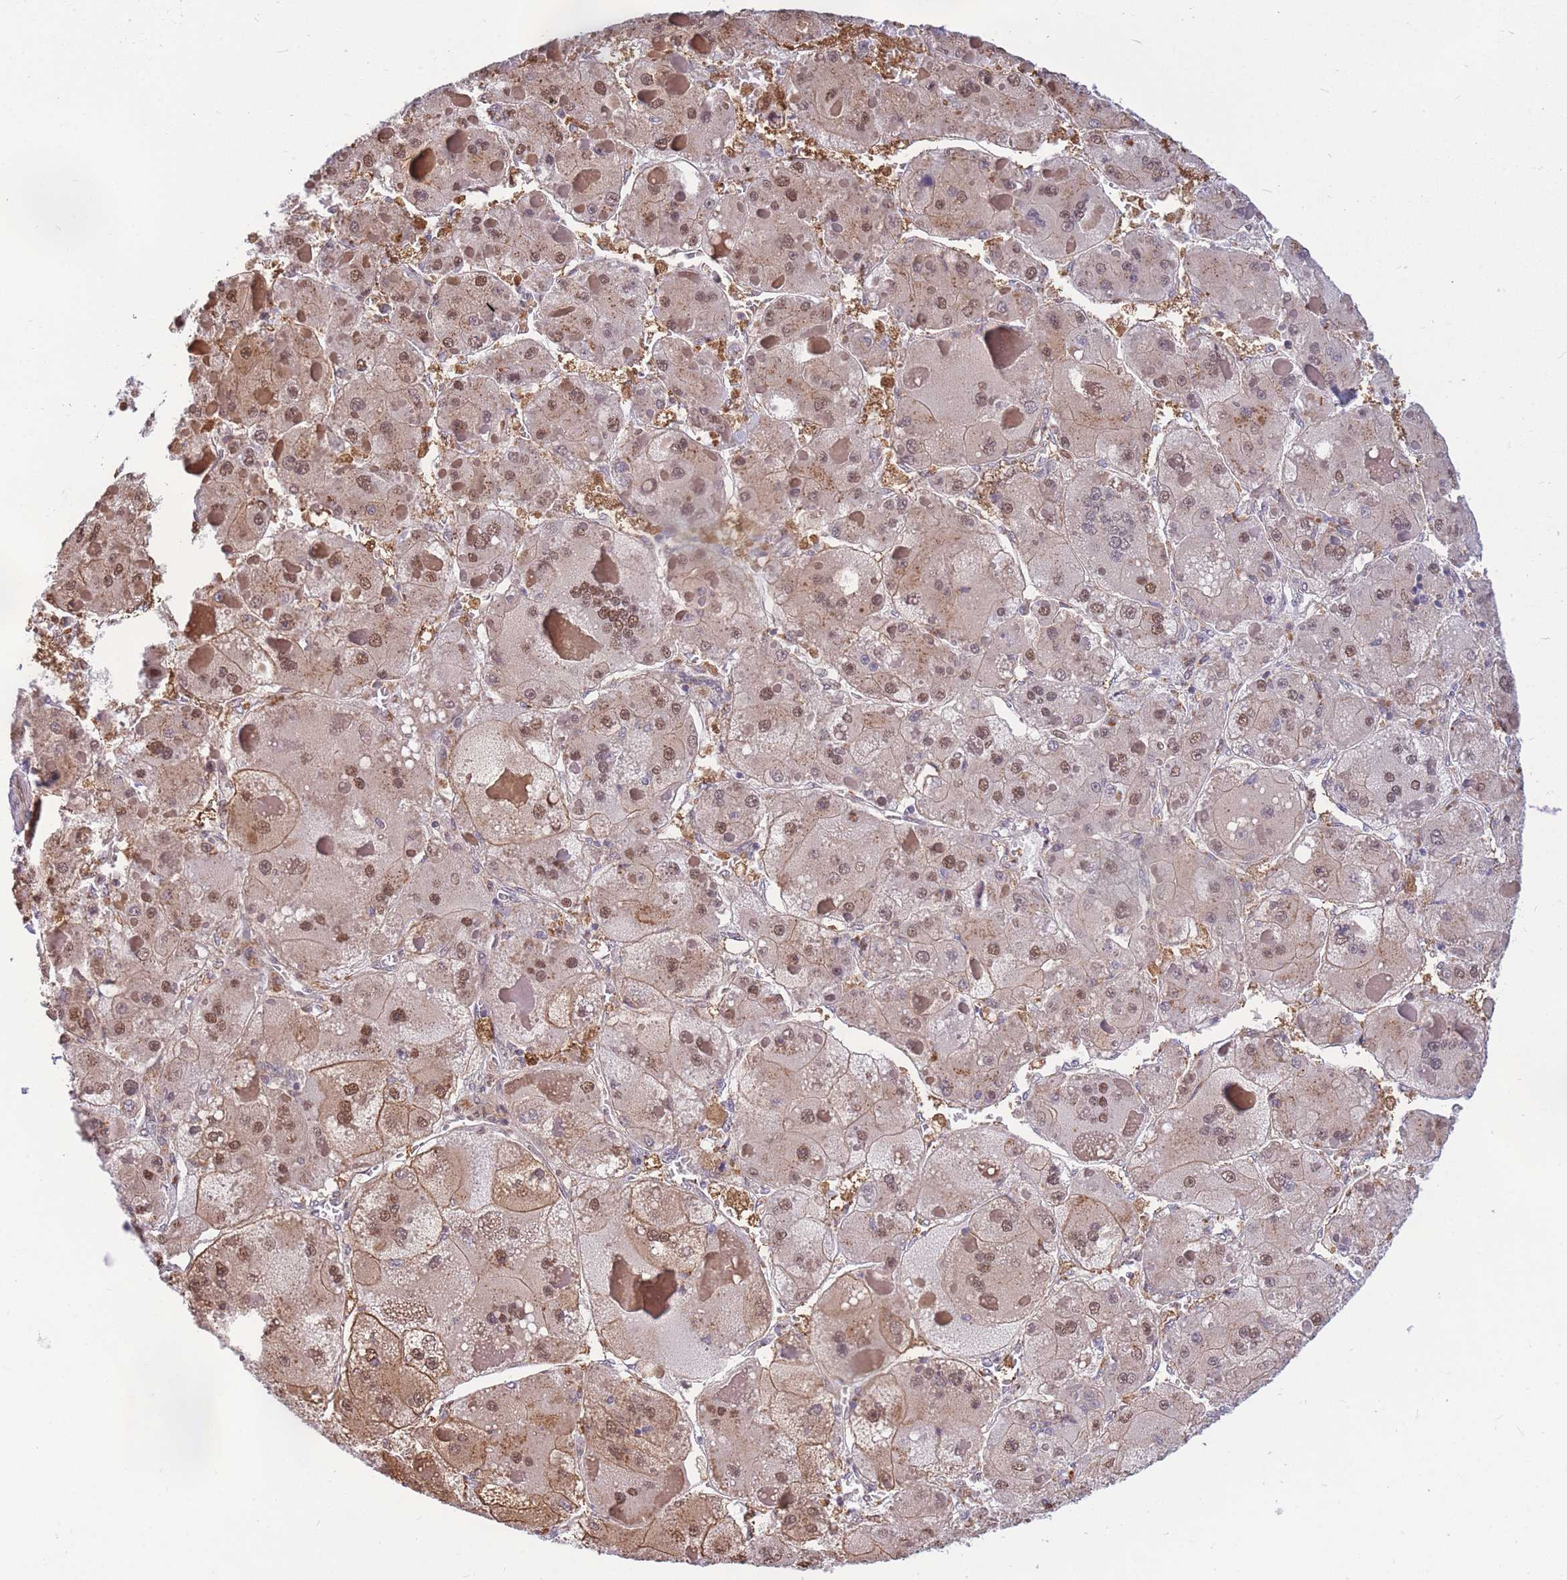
{"staining": {"intensity": "moderate", "quantity": ">75%", "location": "cytoplasmic/membranous,nuclear"}, "tissue": "liver cancer", "cell_type": "Tumor cells", "image_type": "cancer", "snomed": [{"axis": "morphology", "description": "Carcinoma, Hepatocellular, NOS"}, {"axis": "topography", "description": "Liver"}], "caption": "An image showing moderate cytoplasmic/membranous and nuclear staining in approximately >75% of tumor cells in liver cancer, as visualized by brown immunohistochemical staining.", "gene": "CRACD", "patient": {"sex": "female", "age": 73}}